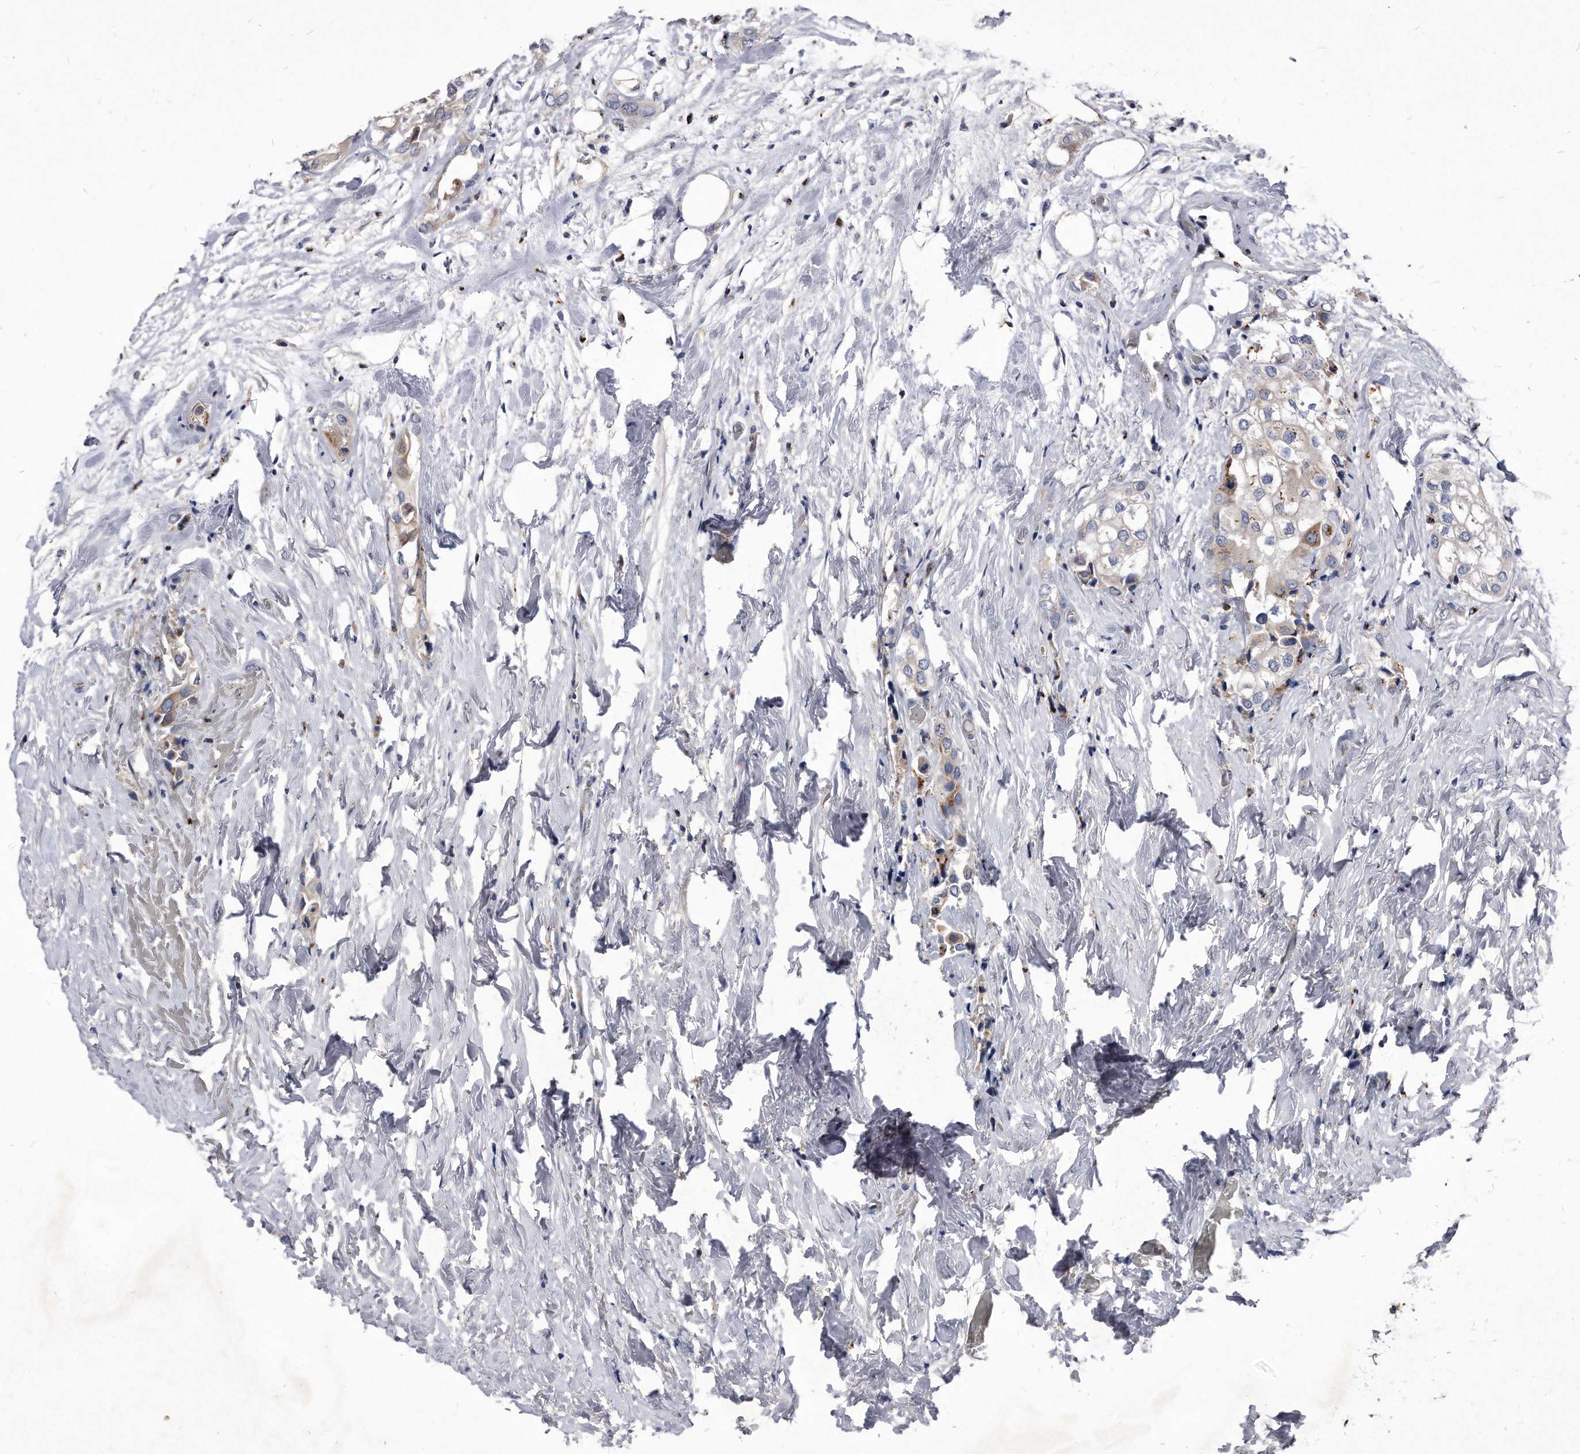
{"staining": {"intensity": "moderate", "quantity": "<25%", "location": "cytoplasmic/membranous"}, "tissue": "urothelial cancer", "cell_type": "Tumor cells", "image_type": "cancer", "snomed": [{"axis": "morphology", "description": "Urothelial carcinoma, High grade"}, {"axis": "topography", "description": "Urinary bladder"}], "caption": "Urothelial cancer was stained to show a protein in brown. There is low levels of moderate cytoplasmic/membranous expression in about <25% of tumor cells.", "gene": "MGAT4A", "patient": {"sex": "male", "age": 64}}